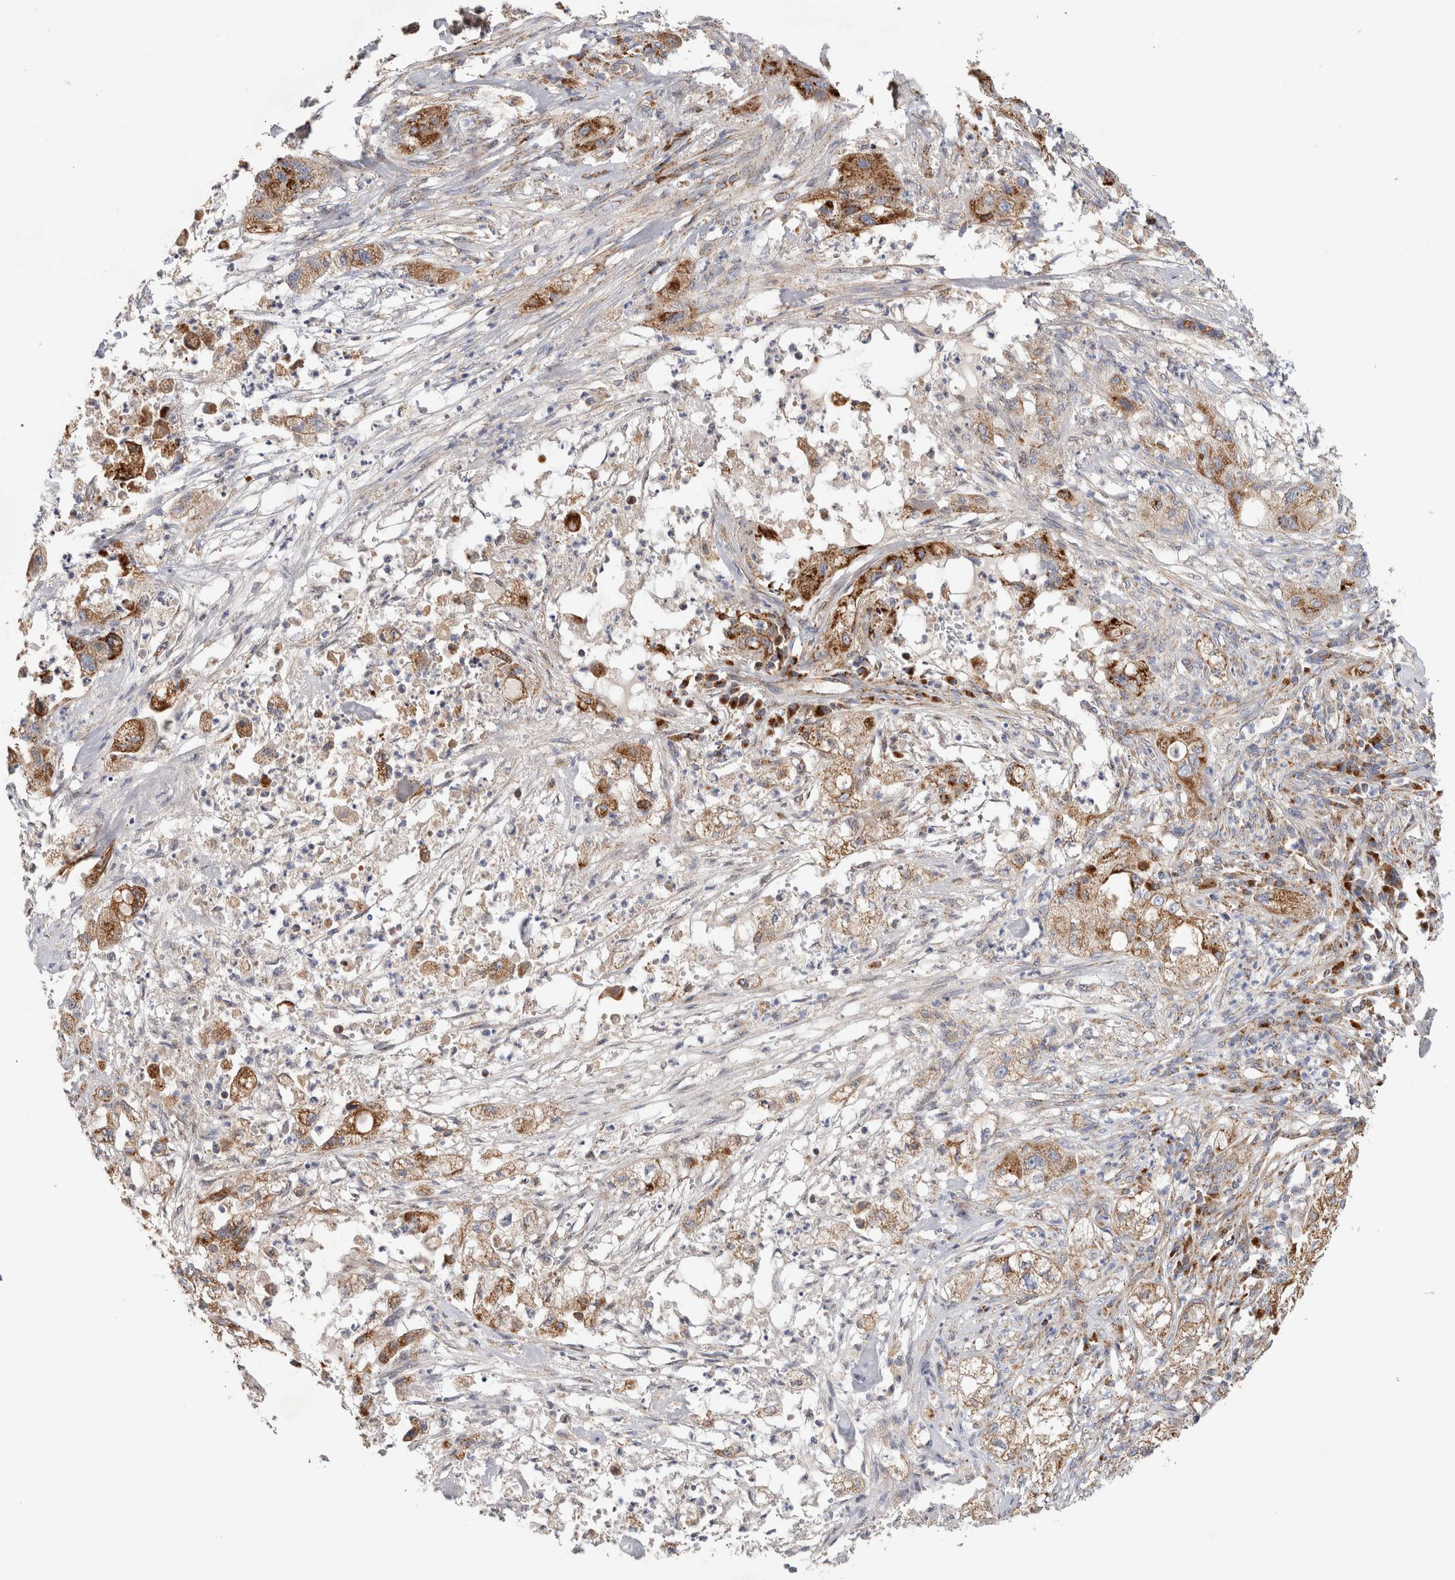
{"staining": {"intensity": "moderate", "quantity": ">75%", "location": "cytoplasmic/membranous"}, "tissue": "pancreatic cancer", "cell_type": "Tumor cells", "image_type": "cancer", "snomed": [{"axis": "morphology", "description": "Adenocarcinoma, NOS"}, {"axis": "topography", "description": "Pancreas"}], "caption": "This is a photomicrograph of immunohistochemistry (IHC) staining of pancreatic cancer (adenocarcinoma), which shows moderate positivity in the cytoplasmic/membranous of tumor cells.", "gene": "IARS2", "patient": {"sex": "female", "age": 78}}